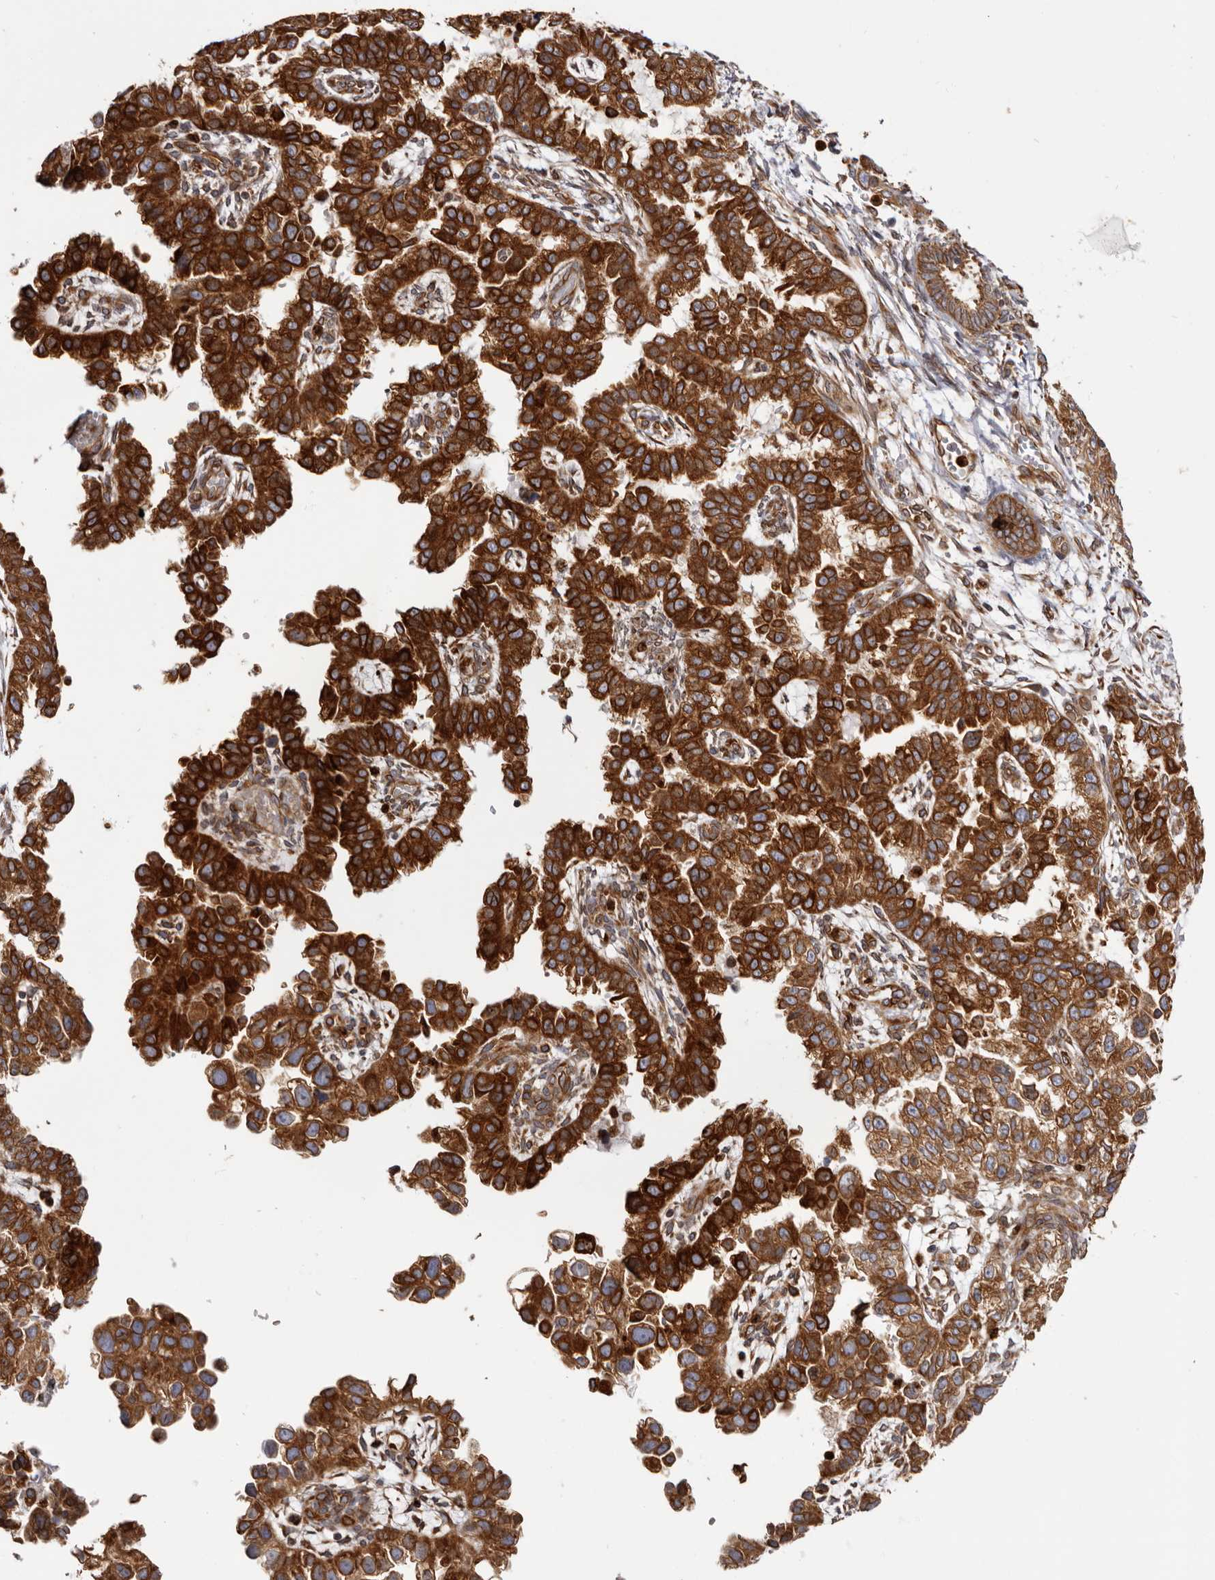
{"staining": {"intensity": "strong", "quantity": ">75%", "location": "cytoplasmic/membranous"}, "tissue": "endometrial cancer", "cell_type": "Tumor cells", "image_type": "cancer", "snomed": [{"axis": "morphology", "description": "Adenocarcinoma, NOS"}, {"axis": "topography", "description": "Endometrium"}], "caption": "High-magnification brightfield microscopy of endometrial cancer stained with DAB (brown) and counterstained with hematoxylin (blue). tumor cells exhibit strong cytoplasmic/membranous staining is present in approximately>75% of cells.", "gene": "C4orf3", "patient": {"sex": "female", "age": 85}}